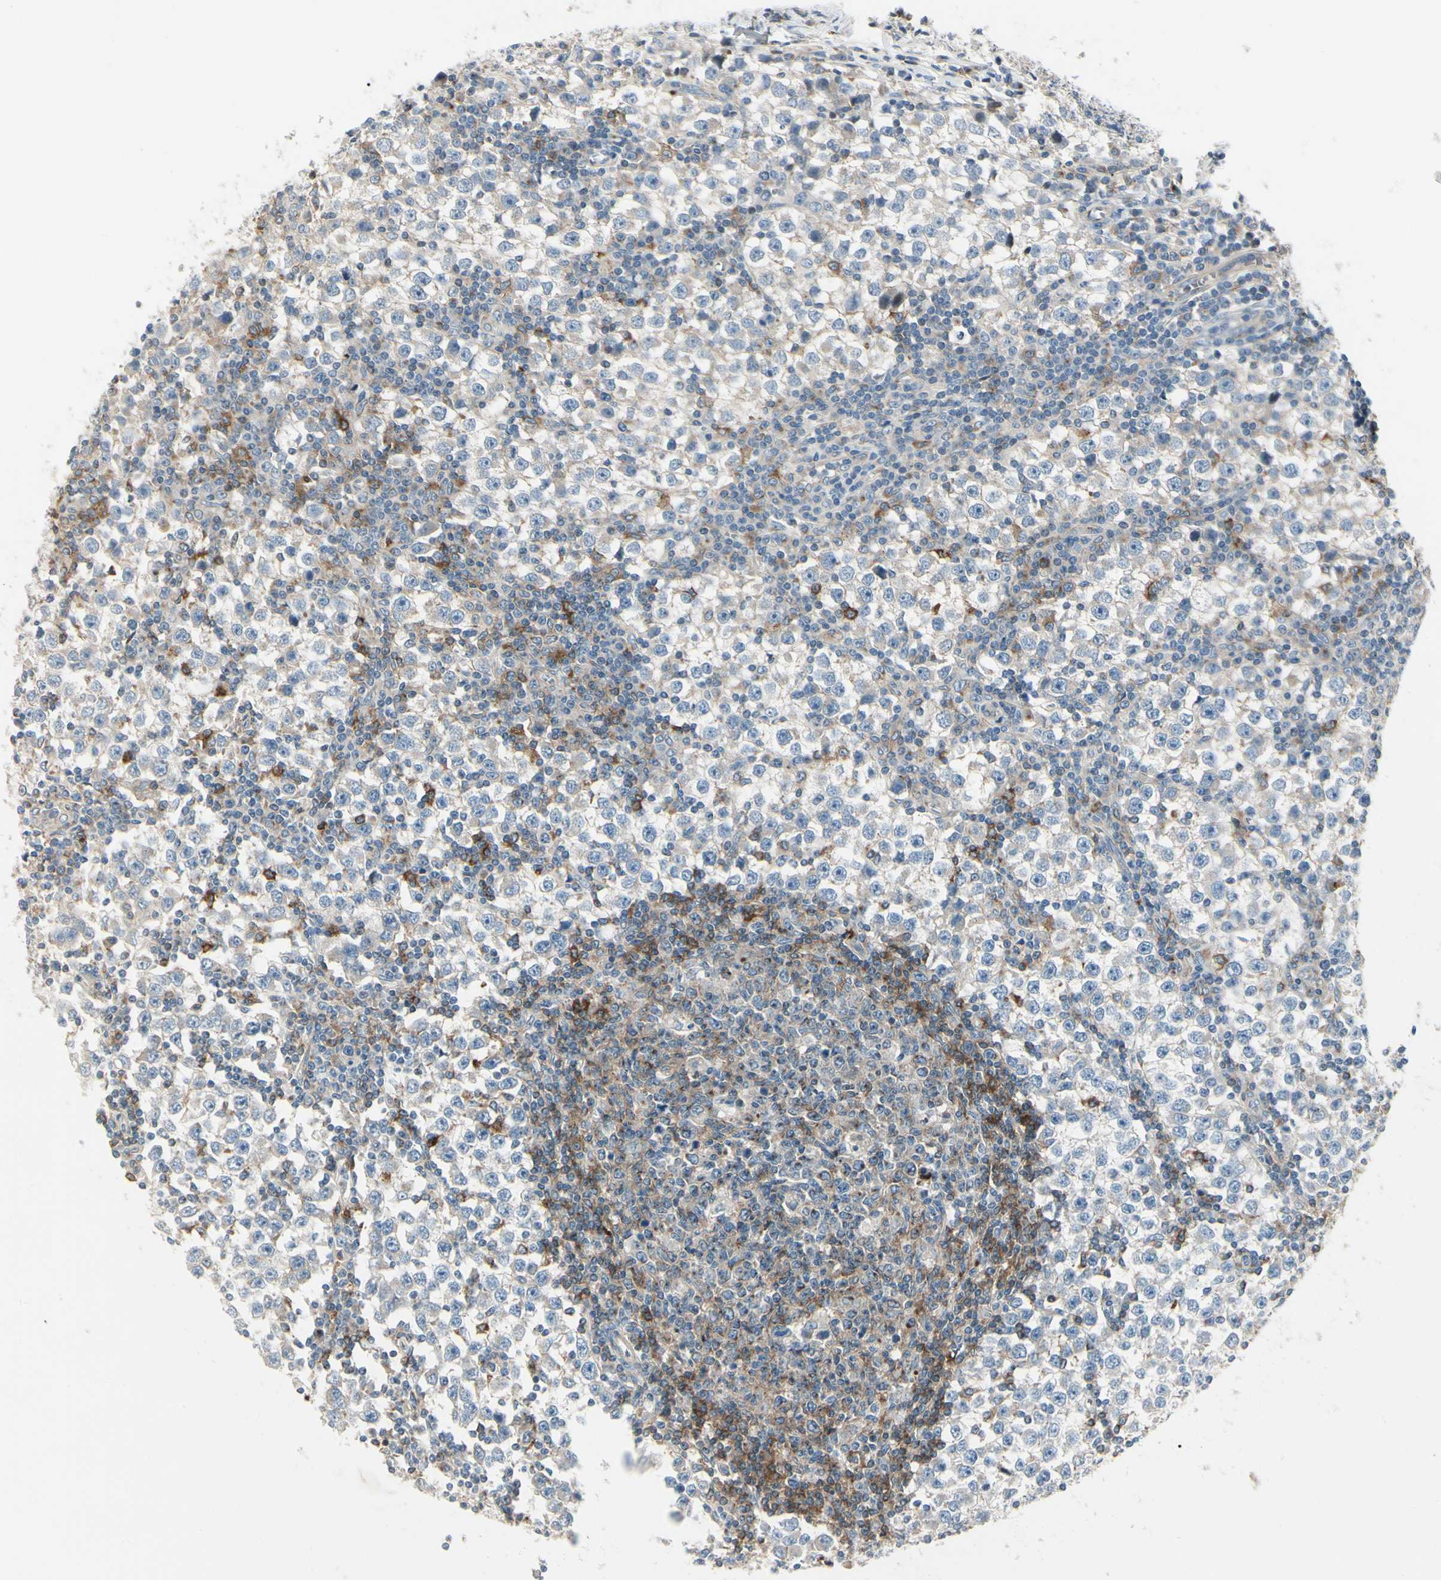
{"staining": {"intensity": "weak", "quantity": "25%-75%", "location": "cytoplasmic/membranous"}, "tissue": "testis cancer", "cell_type": "Tumor cells", "image_type": "cancer", "snomed": [{"axis": "morphology", "description": "Seminoma, NOS"}, {"axis": "topography", "description": "Testis"}], "caption": "Weak cytoplasmic/membranous staining for a protein is appreciated in approximately 25%-75% of tumor cells of seminoma (testis) using IHC.", "gene": "ABCA3", "patient": {"sex": "male", "age": 65}}